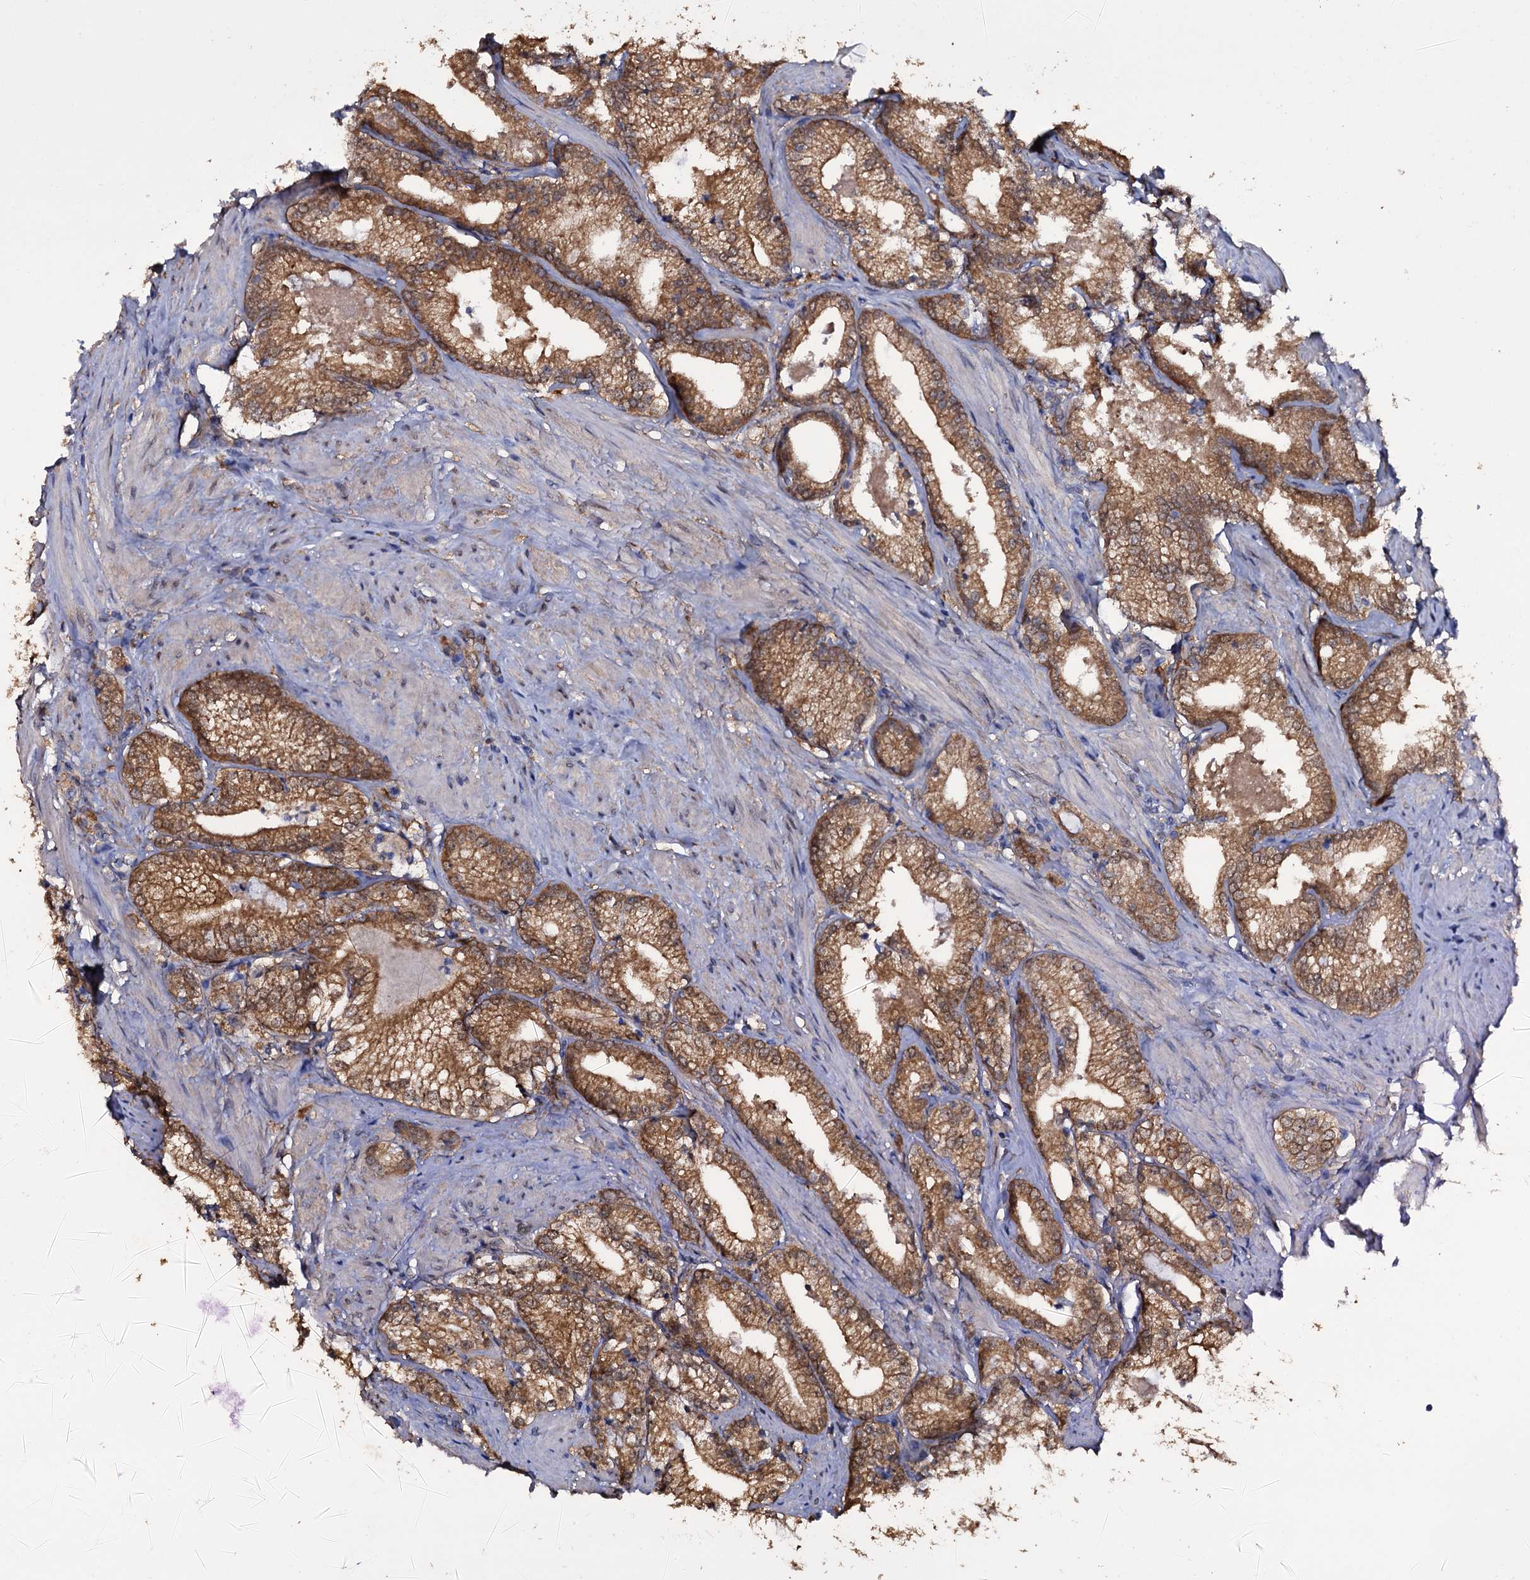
{"staining": {"intensity": "moderate", "quantity": ">75%", "location": "cytoplasmic/membranous"}, "tissue": "prostate cancer", "cell_type": "Tumor cells", "image_type": "cancer", "snomed": [{"axis": "morphology", "description": "Adenocarcinoma, High grade"}, {"axis": "topography", "description": "Prostate"}], "caption": "Protein expression analysis of prostate cancer shows moderate cytoplasmic/membranous staining in about >75% of tumor cells.", "gene": "CRYL1", "patient": {"sex": "male", "age": 66}}